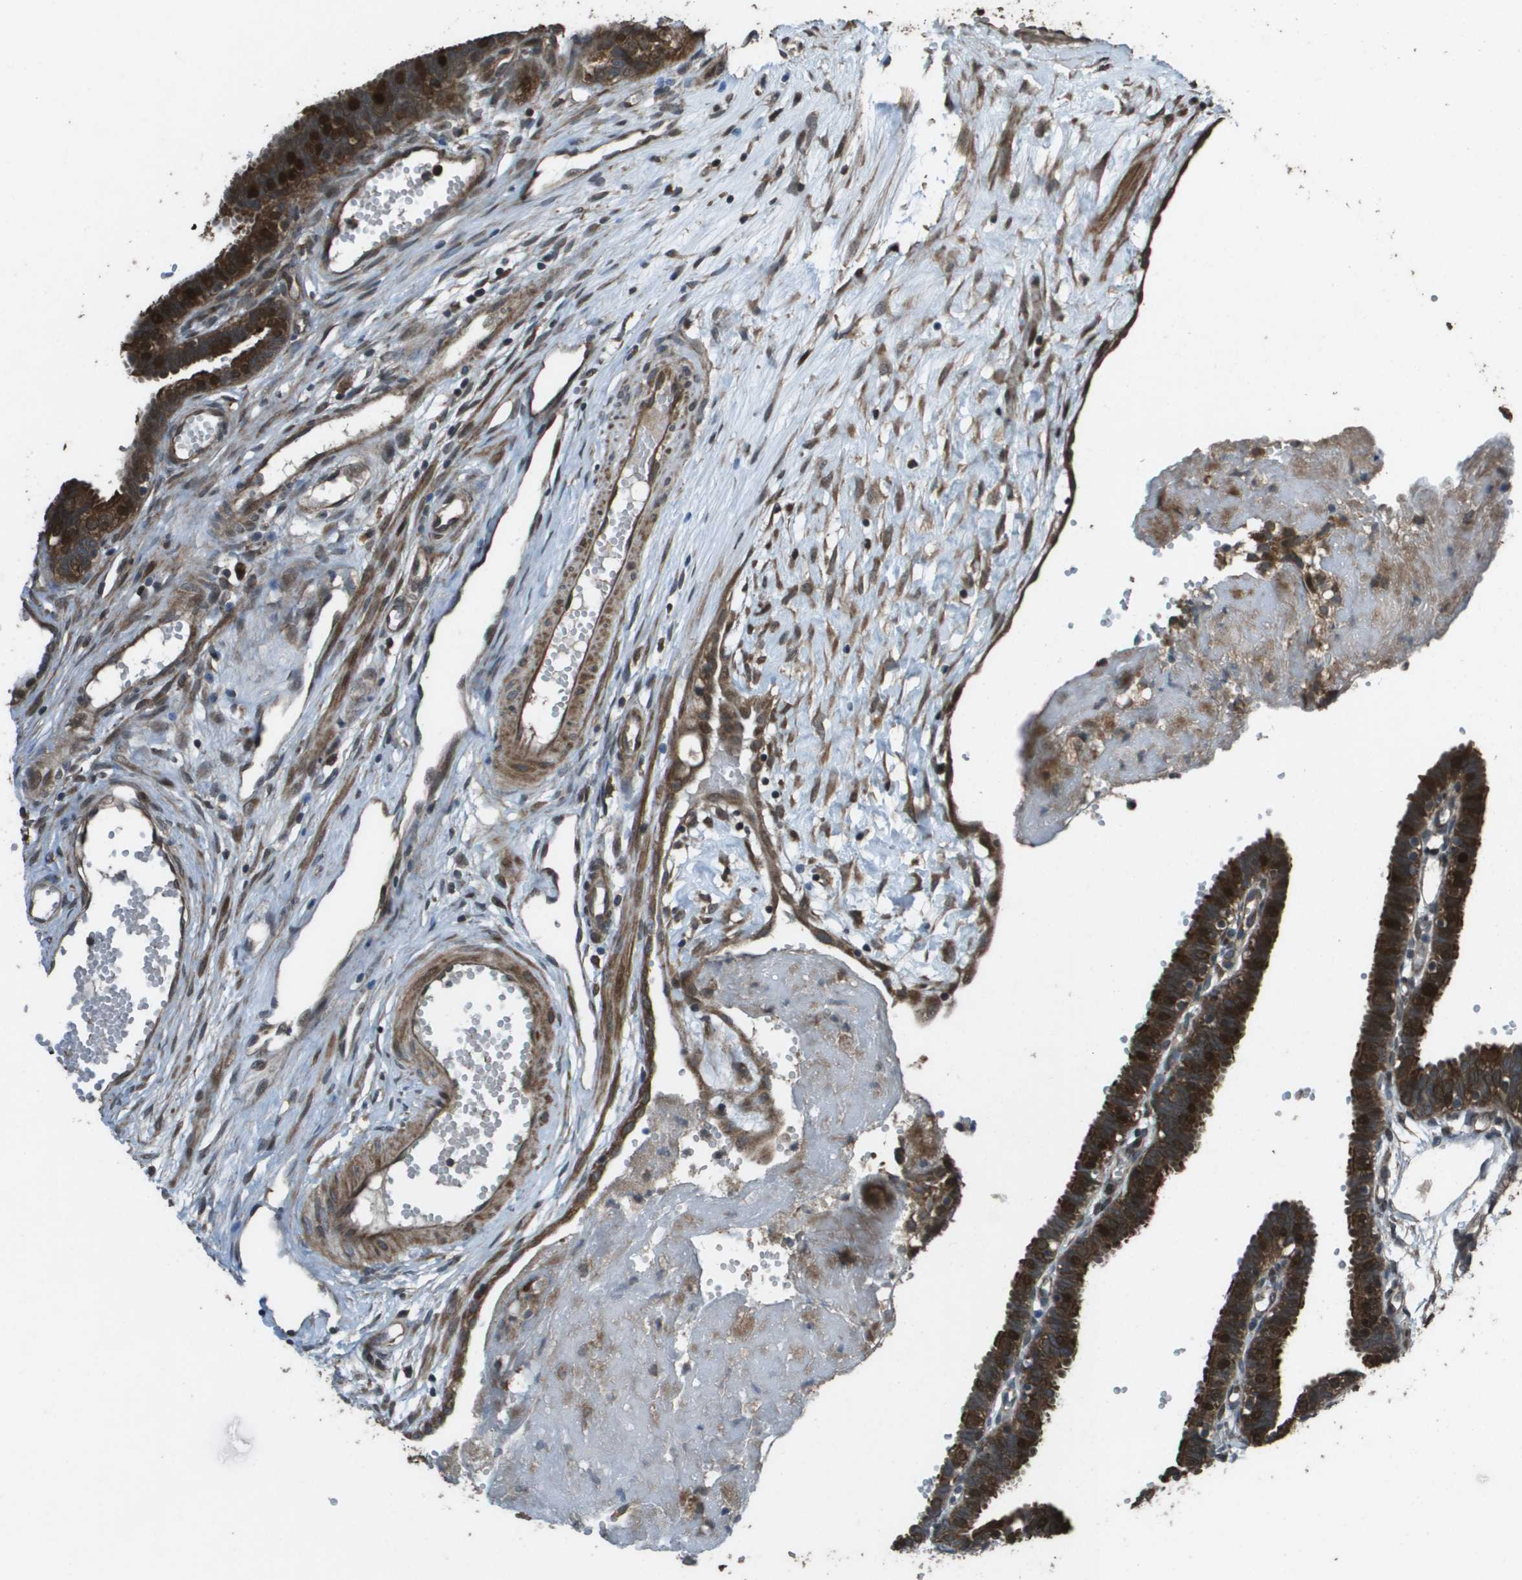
{"staining": {"intensity": "strong", "quantity": ">75%", "location": "cytoplasmic/membranous"}, "tissue": "fallopian tube", "cell_type": "Glandular cells", "image_type": "normal", "snomed": [{"axis": "morphology", "description": "Normal tissue, NOS"}, {"axis": "topography", "description": "Fallopian tube"}, {"axis": "topography", "description": "Placenta"}], "caption": "Protein expression analysis of normal fallopian tube displays strong cytoplasmic/membranous expression in about >75% of glandular cells.", "gene": "FIG4", "patient": {"sex": "female", "age": 34}}